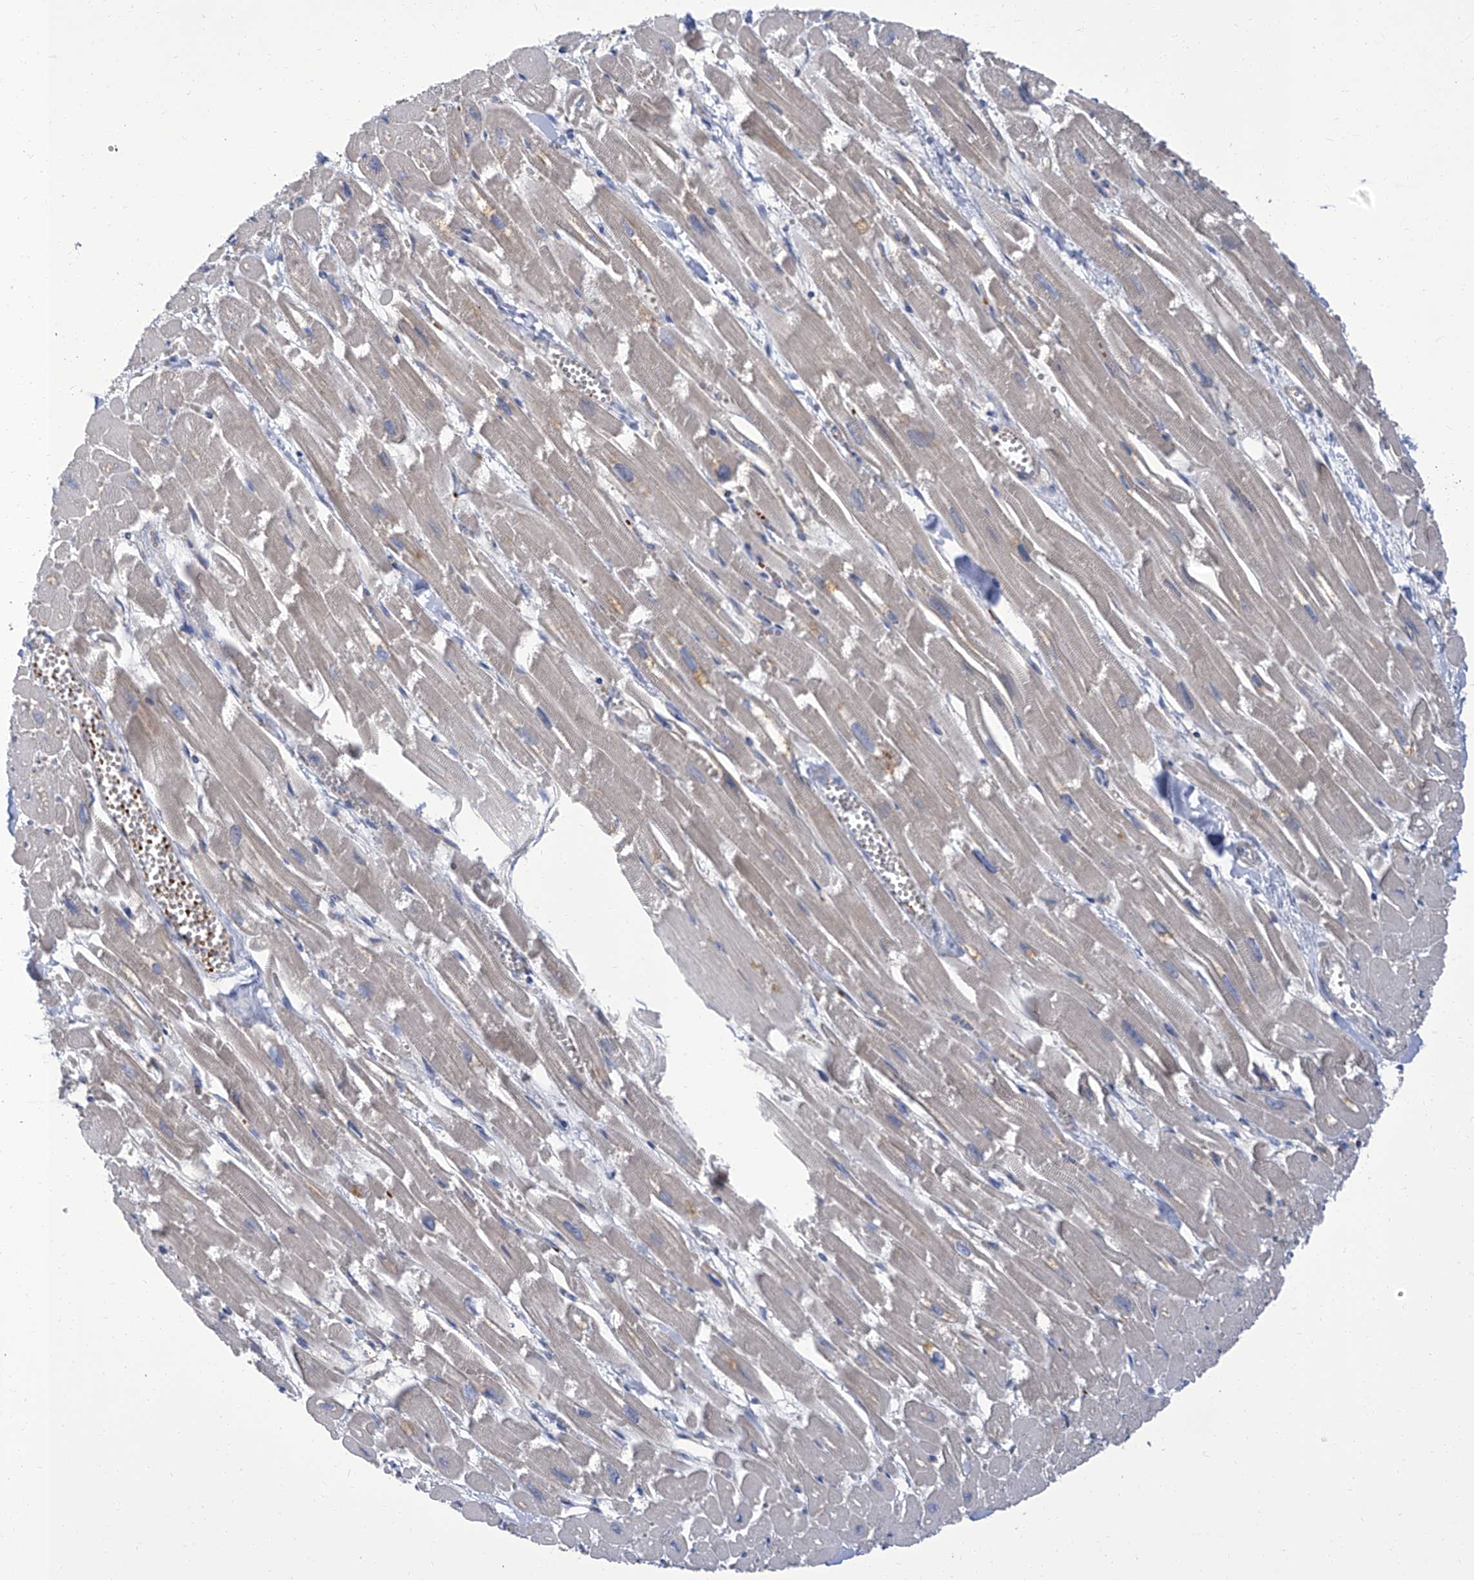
{"staining": {"intensity": "negative", "quantity": "none", "location": "none"}, "tissue": "heart muscle", "cell_type": "Cardiomyocytes", "image_type": "normal", "snomed": [{"axis": "morphology", "description": "Normal tissue, NOS"}, {"axis": "topography", "description": "Heart"}], "caption": "Cardiomyocytes show no significant expression in normal heart muscle. (DAB IHC with hematoxylin counter stain).", "gene": "PARD3", "patient": {"sex": "male", "age": 54}}